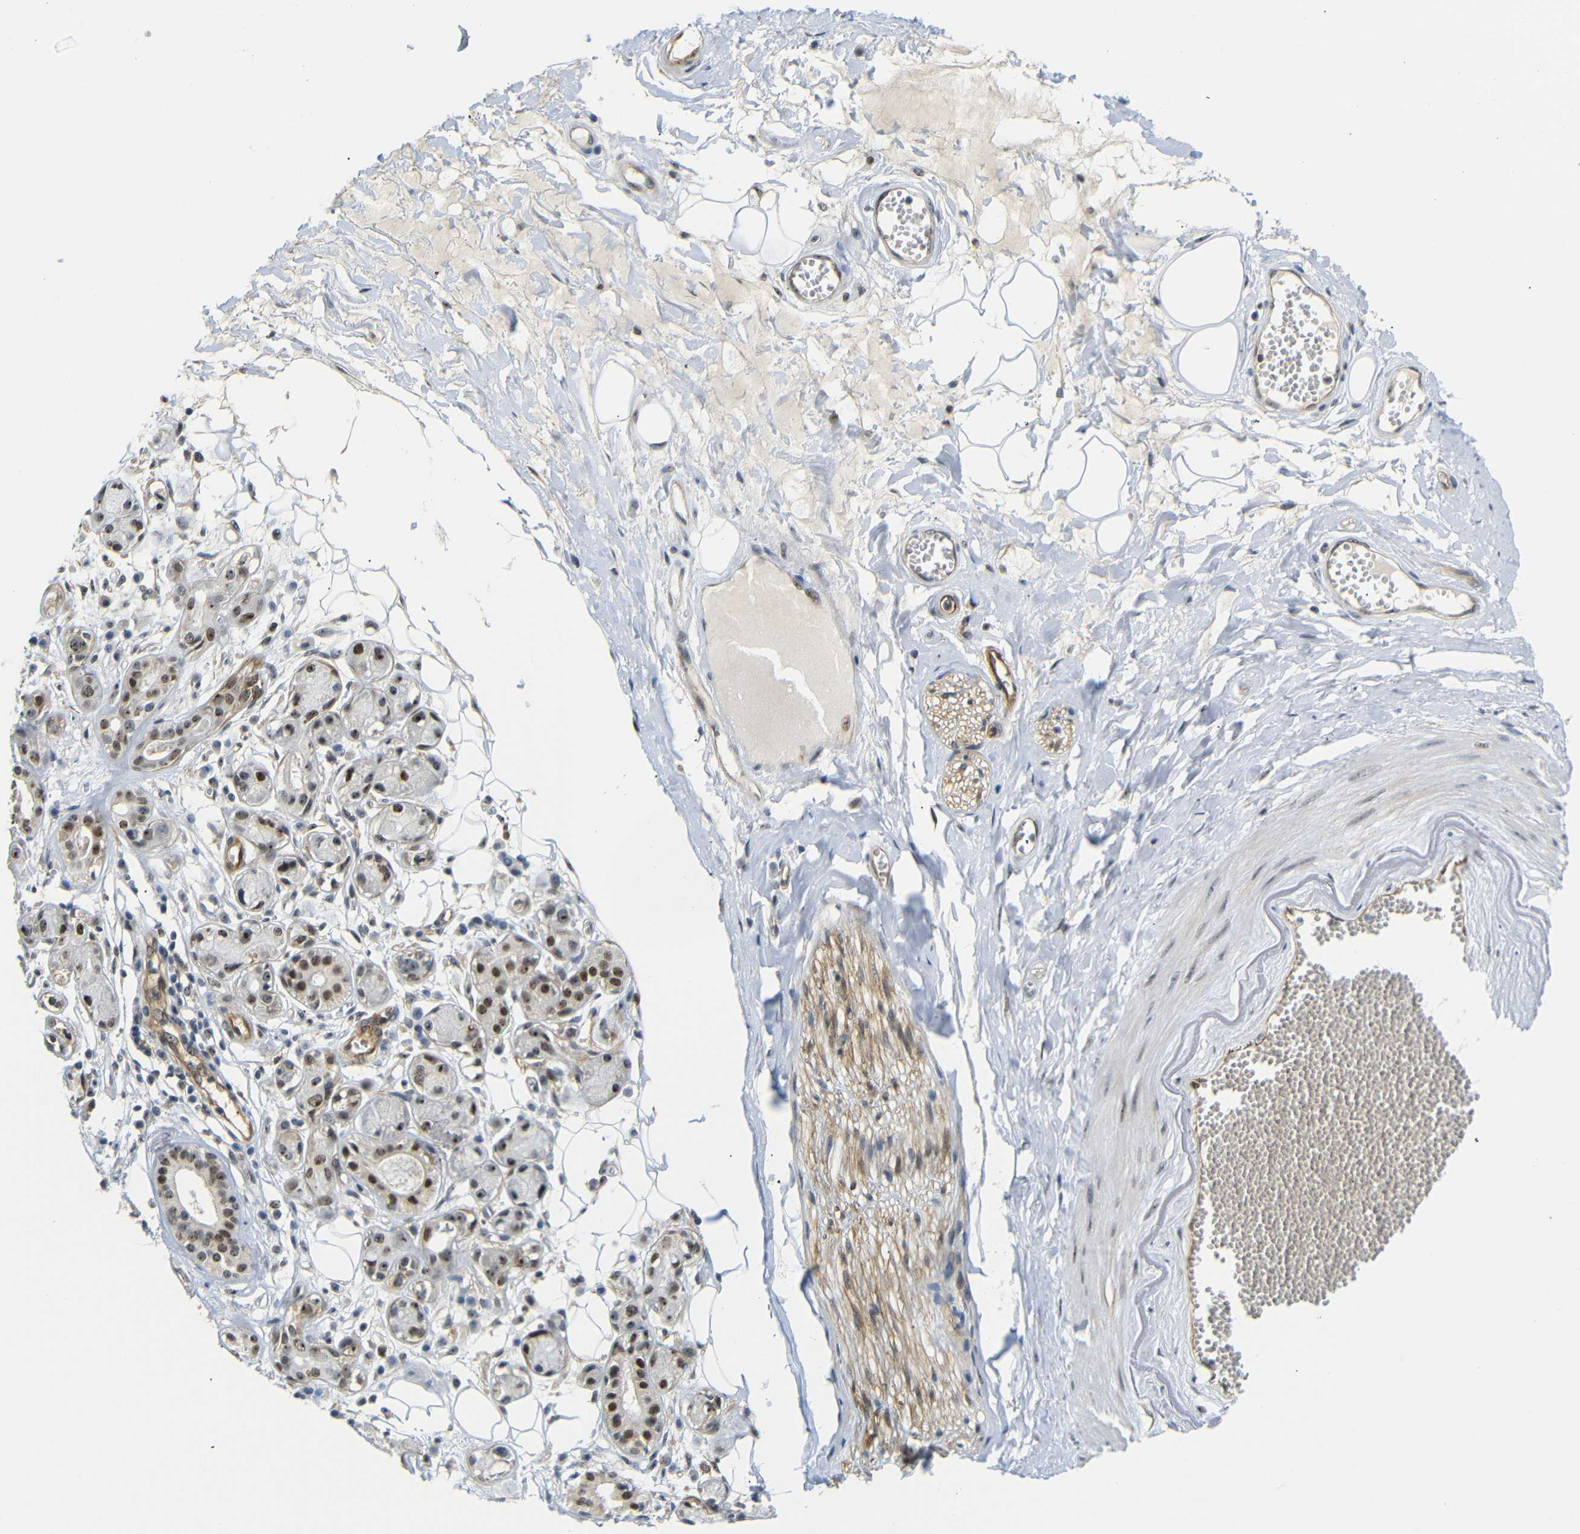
{"staining": {"intensity": "weak", "quantity": "25%-75%", "location": "cytoplasmic/membranous"}, "tissue": "adipose tissue", "cell_type": "Adipocytes", "image_type": "normal", "snomed": [{"axis": "morphology", "description": "Normal tissue, NOS"}, {"axis": "morphology", "description": "Inflammation, NOS"}, {"axis": "topography", "description": "Salivary gland"}, {"axis": "topography", "description": "Peripheral nerve tissue"}], "caption": "A high-resolution photomicrograph shows immunohistochemistry staining of benign adipose tissue, which exhibits weak cytoplasmic/membranous staining in approximately 25%-75% of adipocytes.", "gene": "PARN", "patient": {"sex": "female", "age": 75}}